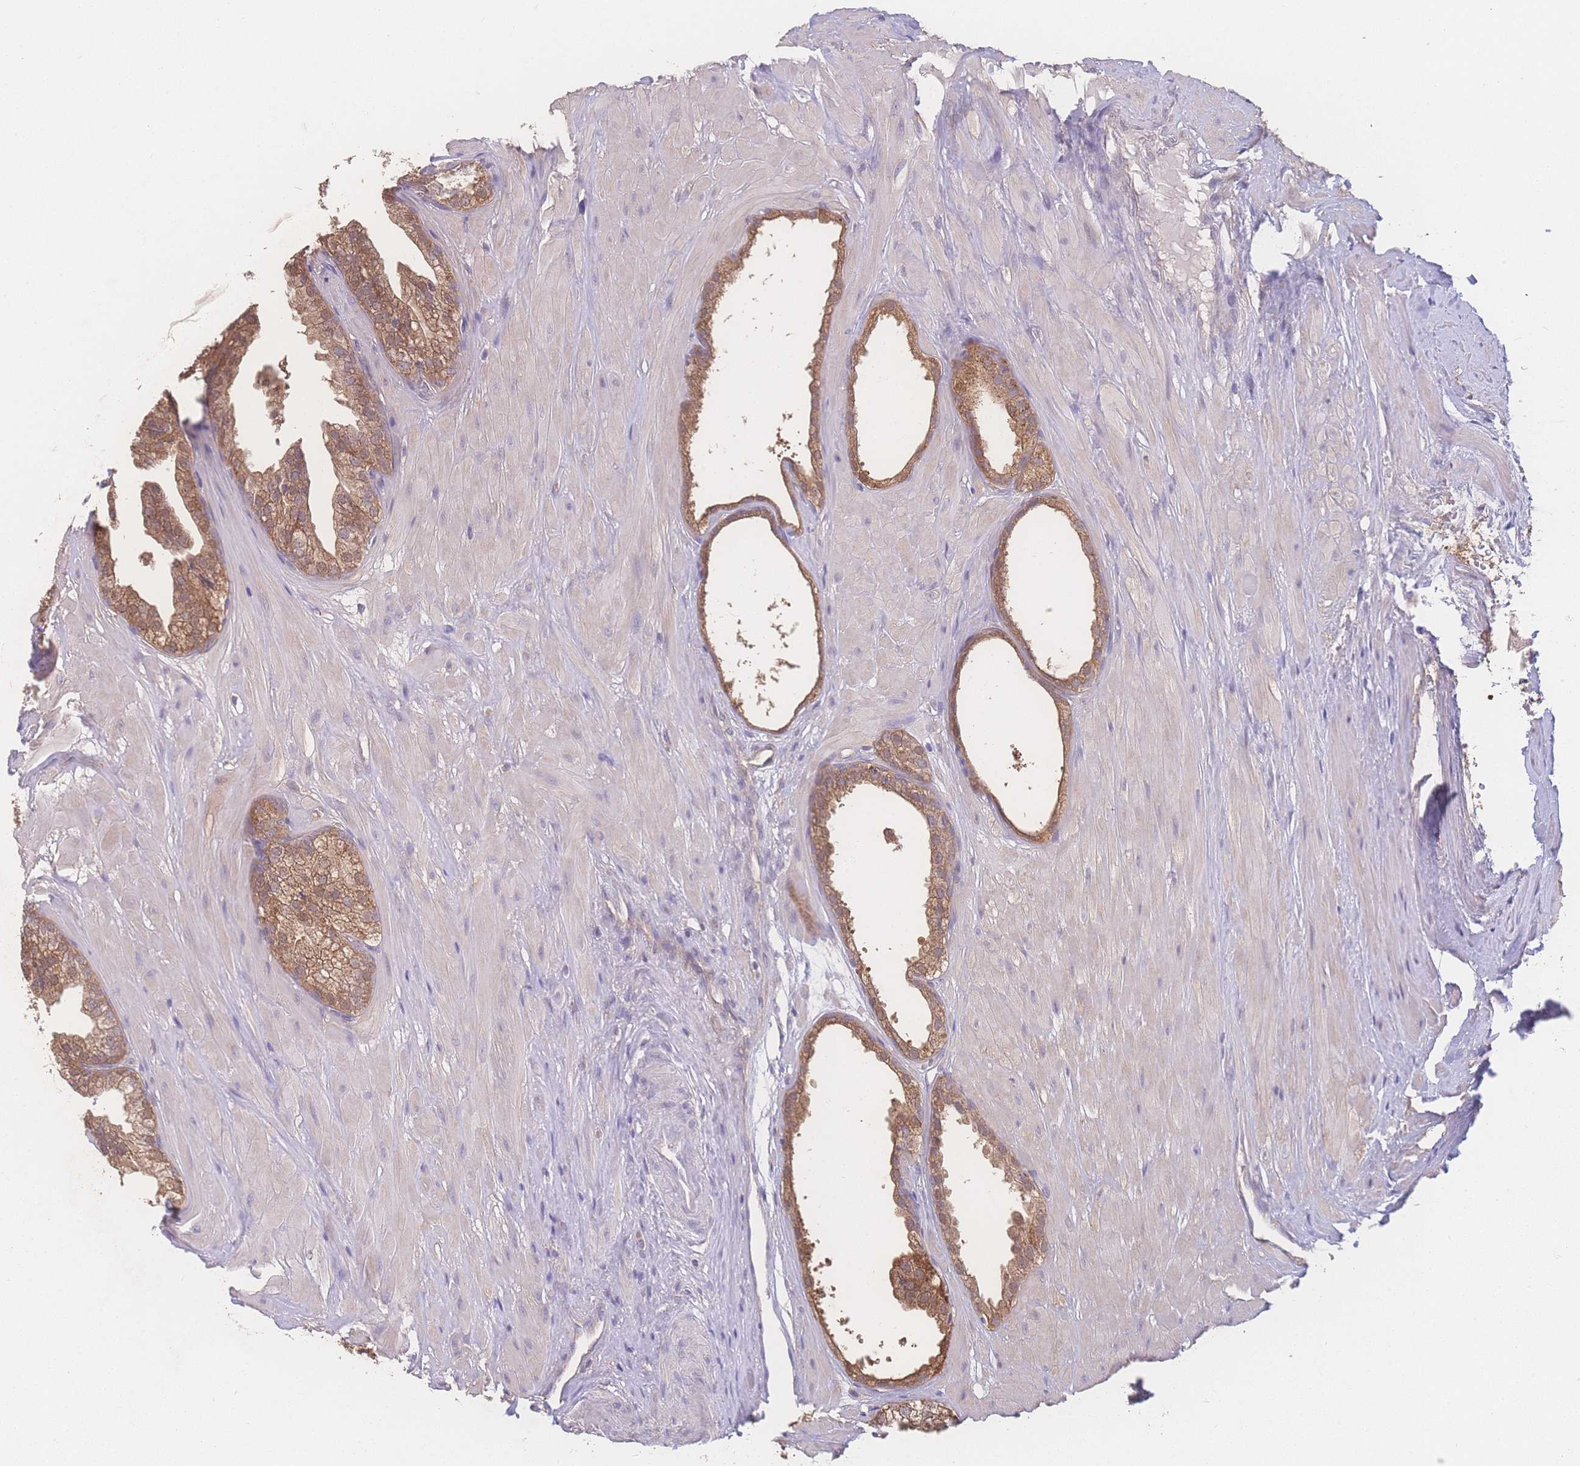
{"staining": {"intensity": "moderate", "quantity": ">75%", "location": "cytoplasmic/membranous"}, "tissue": "prostate", "cell_type": "Glandular cells", "image_type": "normal", "snomed": [{"axis": "morphology", "description": "Normal tissue, NOS"}, {"axis": "topography", "description": "Prostate"}, {"axis": "topography", "description": "Peripheral nerve tissue"}], "caption": "Glandular cells display medium levels of moderate cytoplasmic/membranous staining in about >75% of cells in benign prostate.", "gene": "GIPR", "patient": {"sex": "male", "age": 55}}